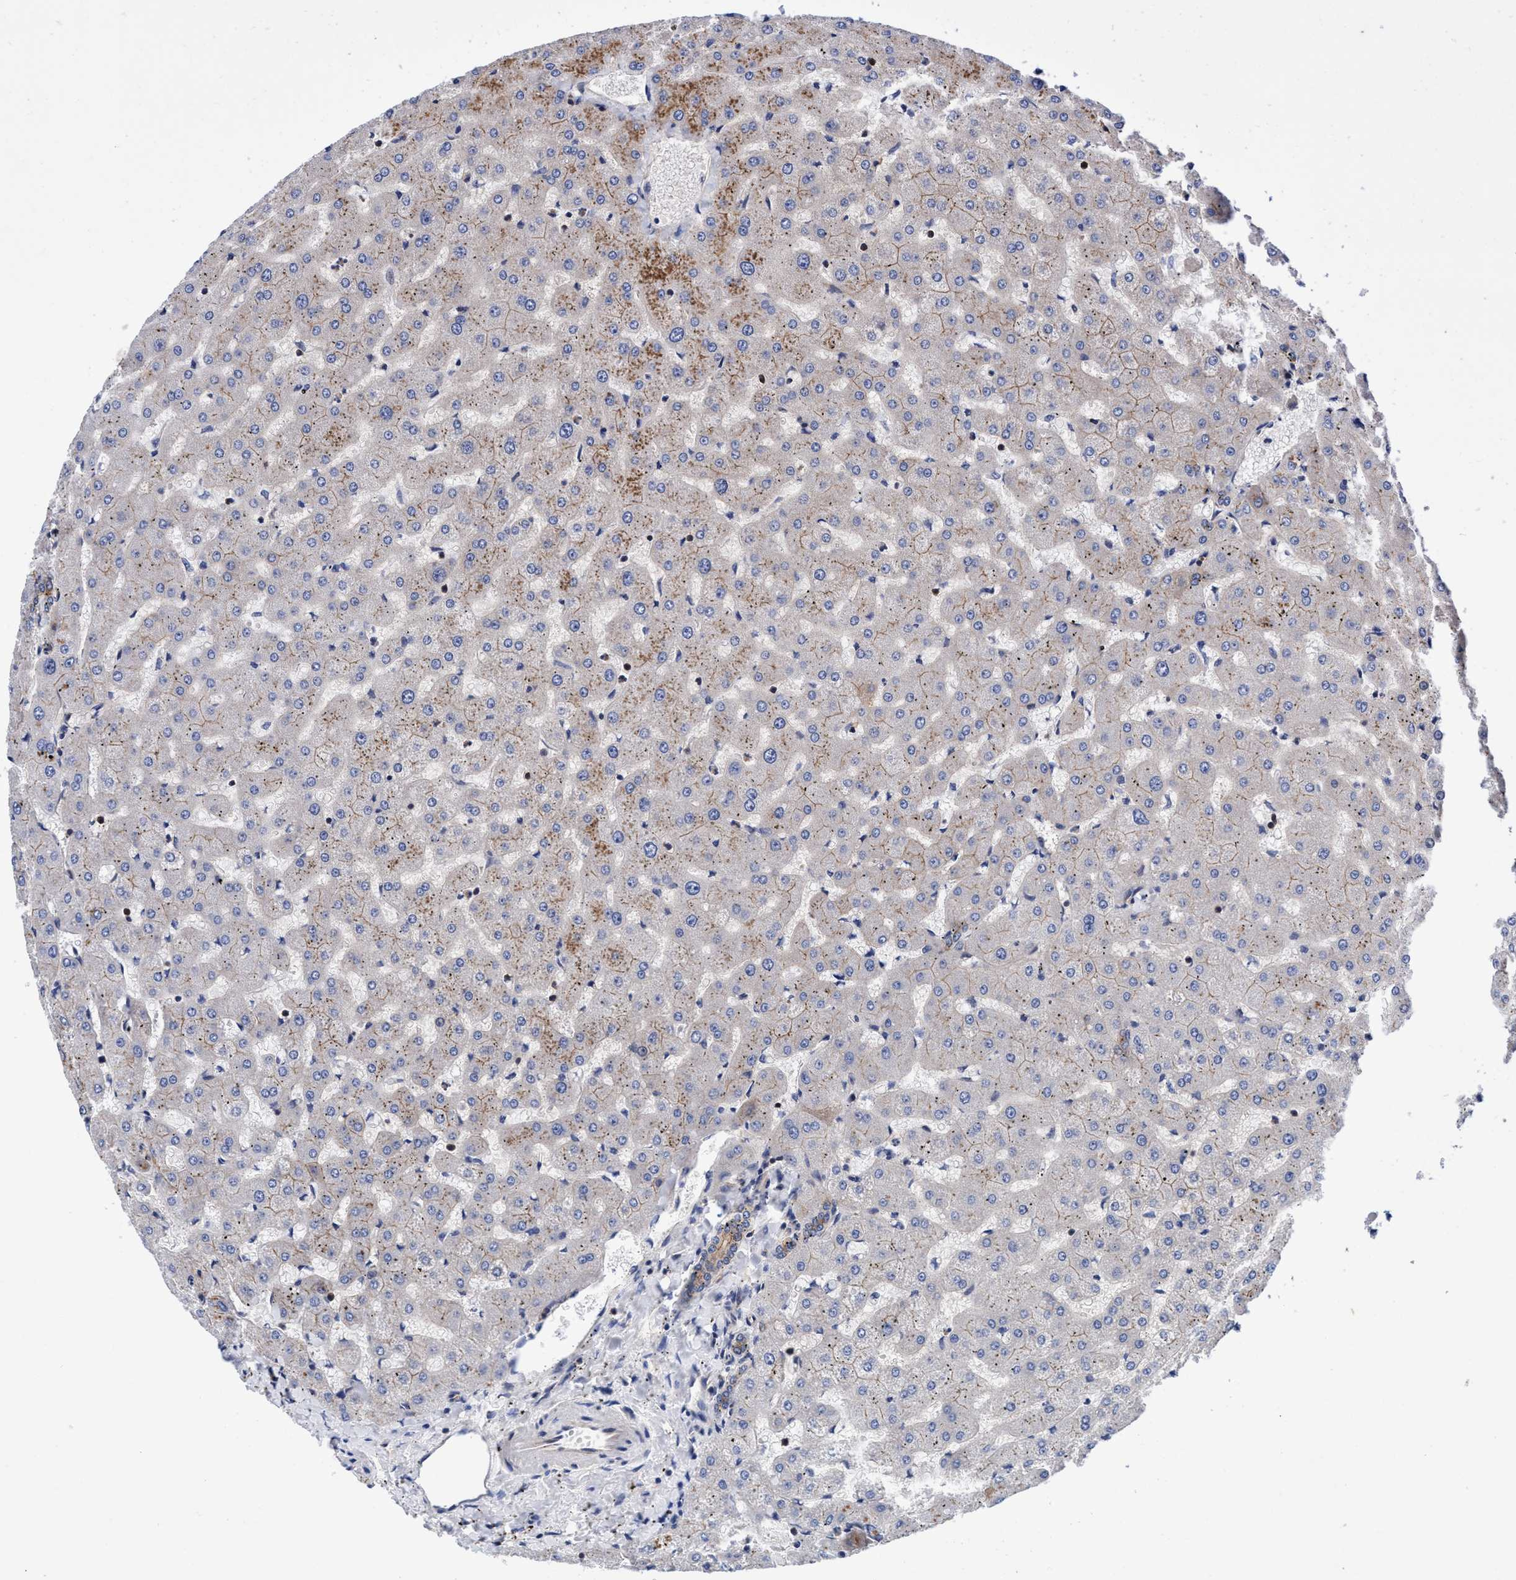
{"staining": {"intensity": "moderate", "quantity": "25%-75%", "location": "cytoplasmic/membranous"}, "tissue": "liver", "cell_type": "Cholangiocytes", "image_type": "normal", "snomed": [{"axis": "morphology", "description": "Normal tissue, NOS"}, {"axis": "topography", "description": "Liver"}], "caption": "Immunohistochemical staining of normal liver exhibits medium levels of moderate cytoplasmic/membranous staining in approximately 25%-75% of cholangiocytes.", "gene": "MCM3AP", "patient": {"sex": "female", "age": 63}}